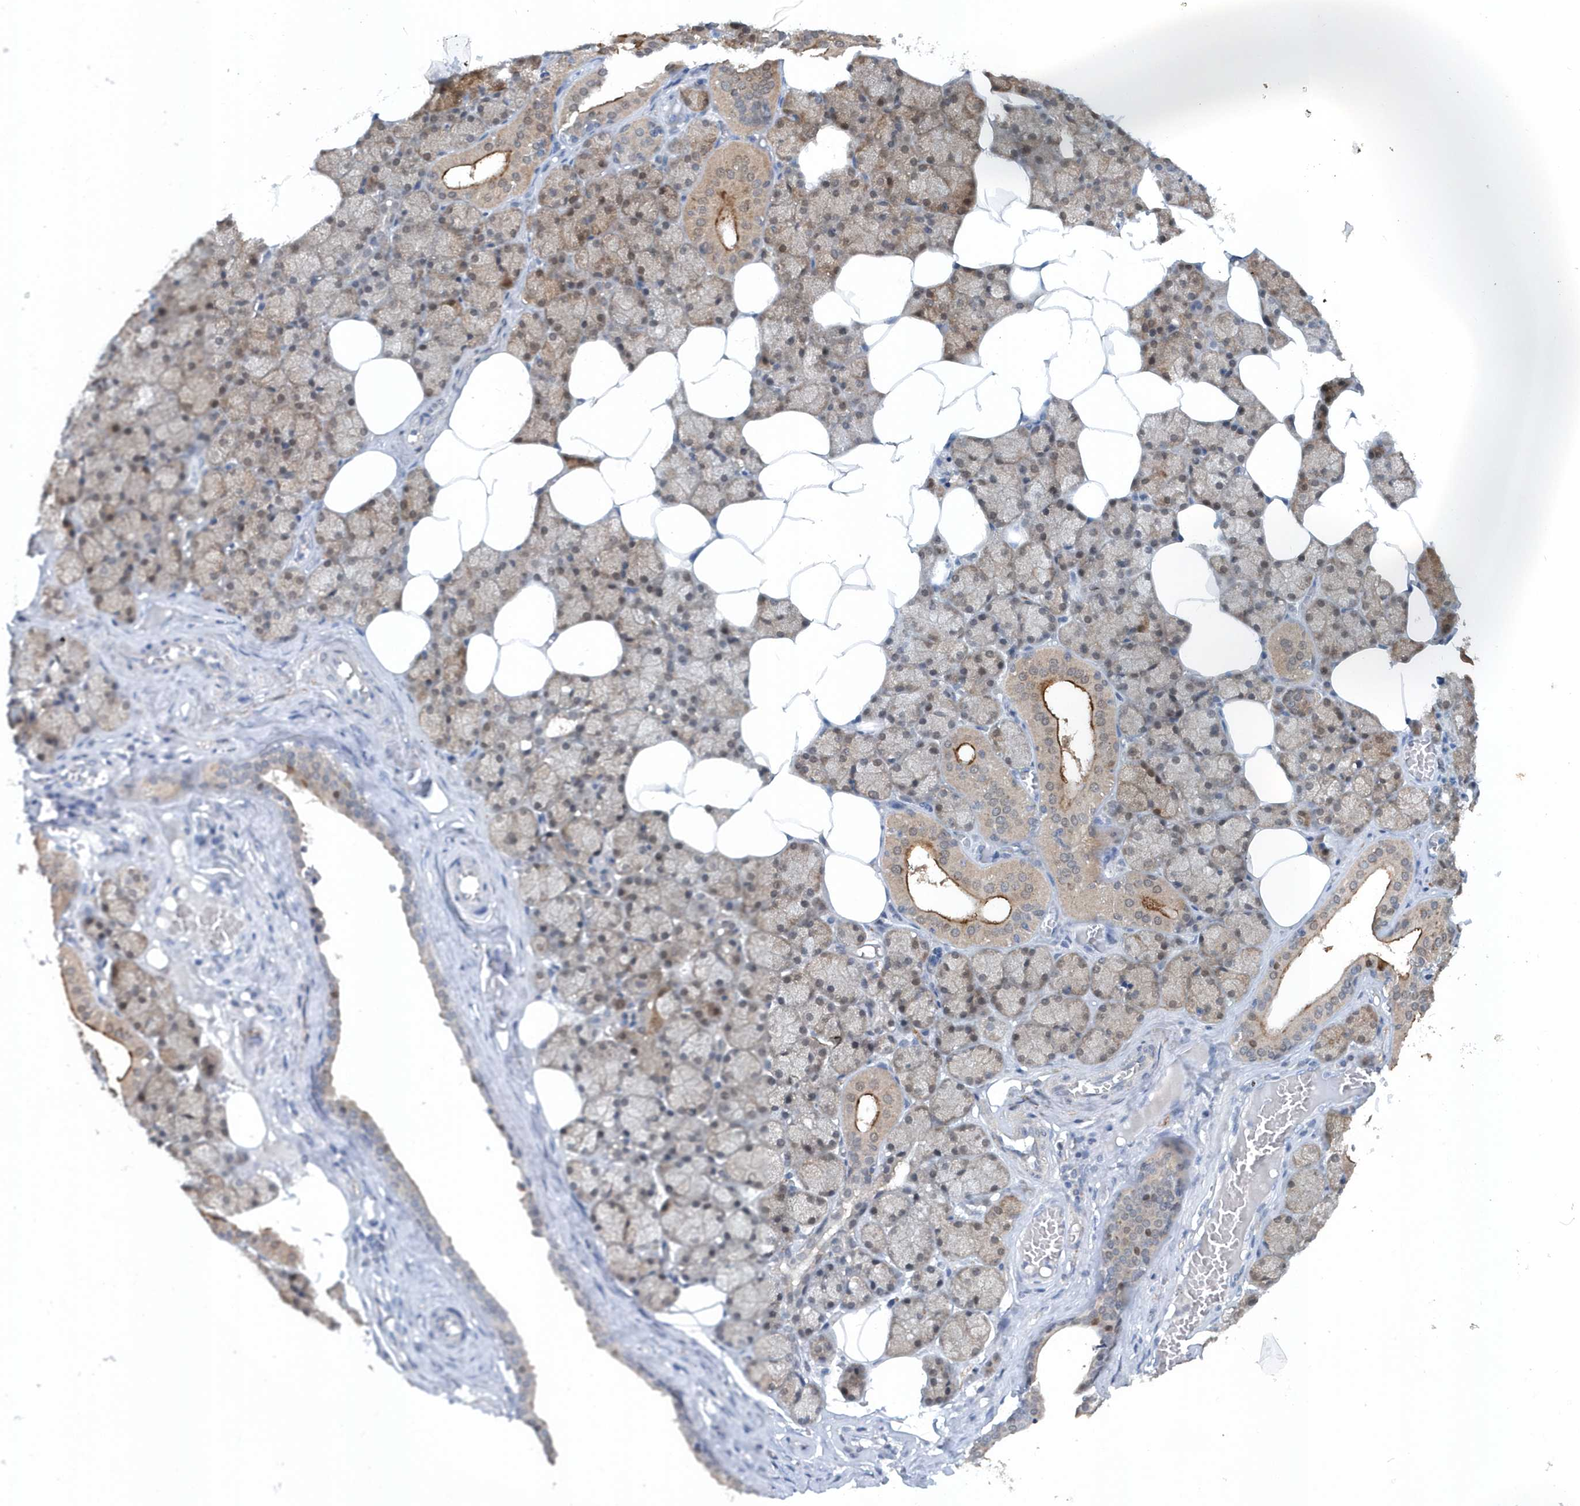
{"staining": {"intensity": "strong", "quantity": "<25%", "location": "cytoplasmic/membranous"}, "tissue": "salivary gland", "cell_type": "Glandular cells", "image_type": "normal", "snomed": [{"axis": "morphology", "description": "Normal tissue, NOS"}, {"axis": "topography", "description": "Salivary gland"}], "caption": "Protein analysis of unremarkable salivary gland shows strong cytoplasmic/membranous positivity in approximately <25% of glandular cells.", "gene": "PFN2", "patient": {"sex": "male", "age": 62}}